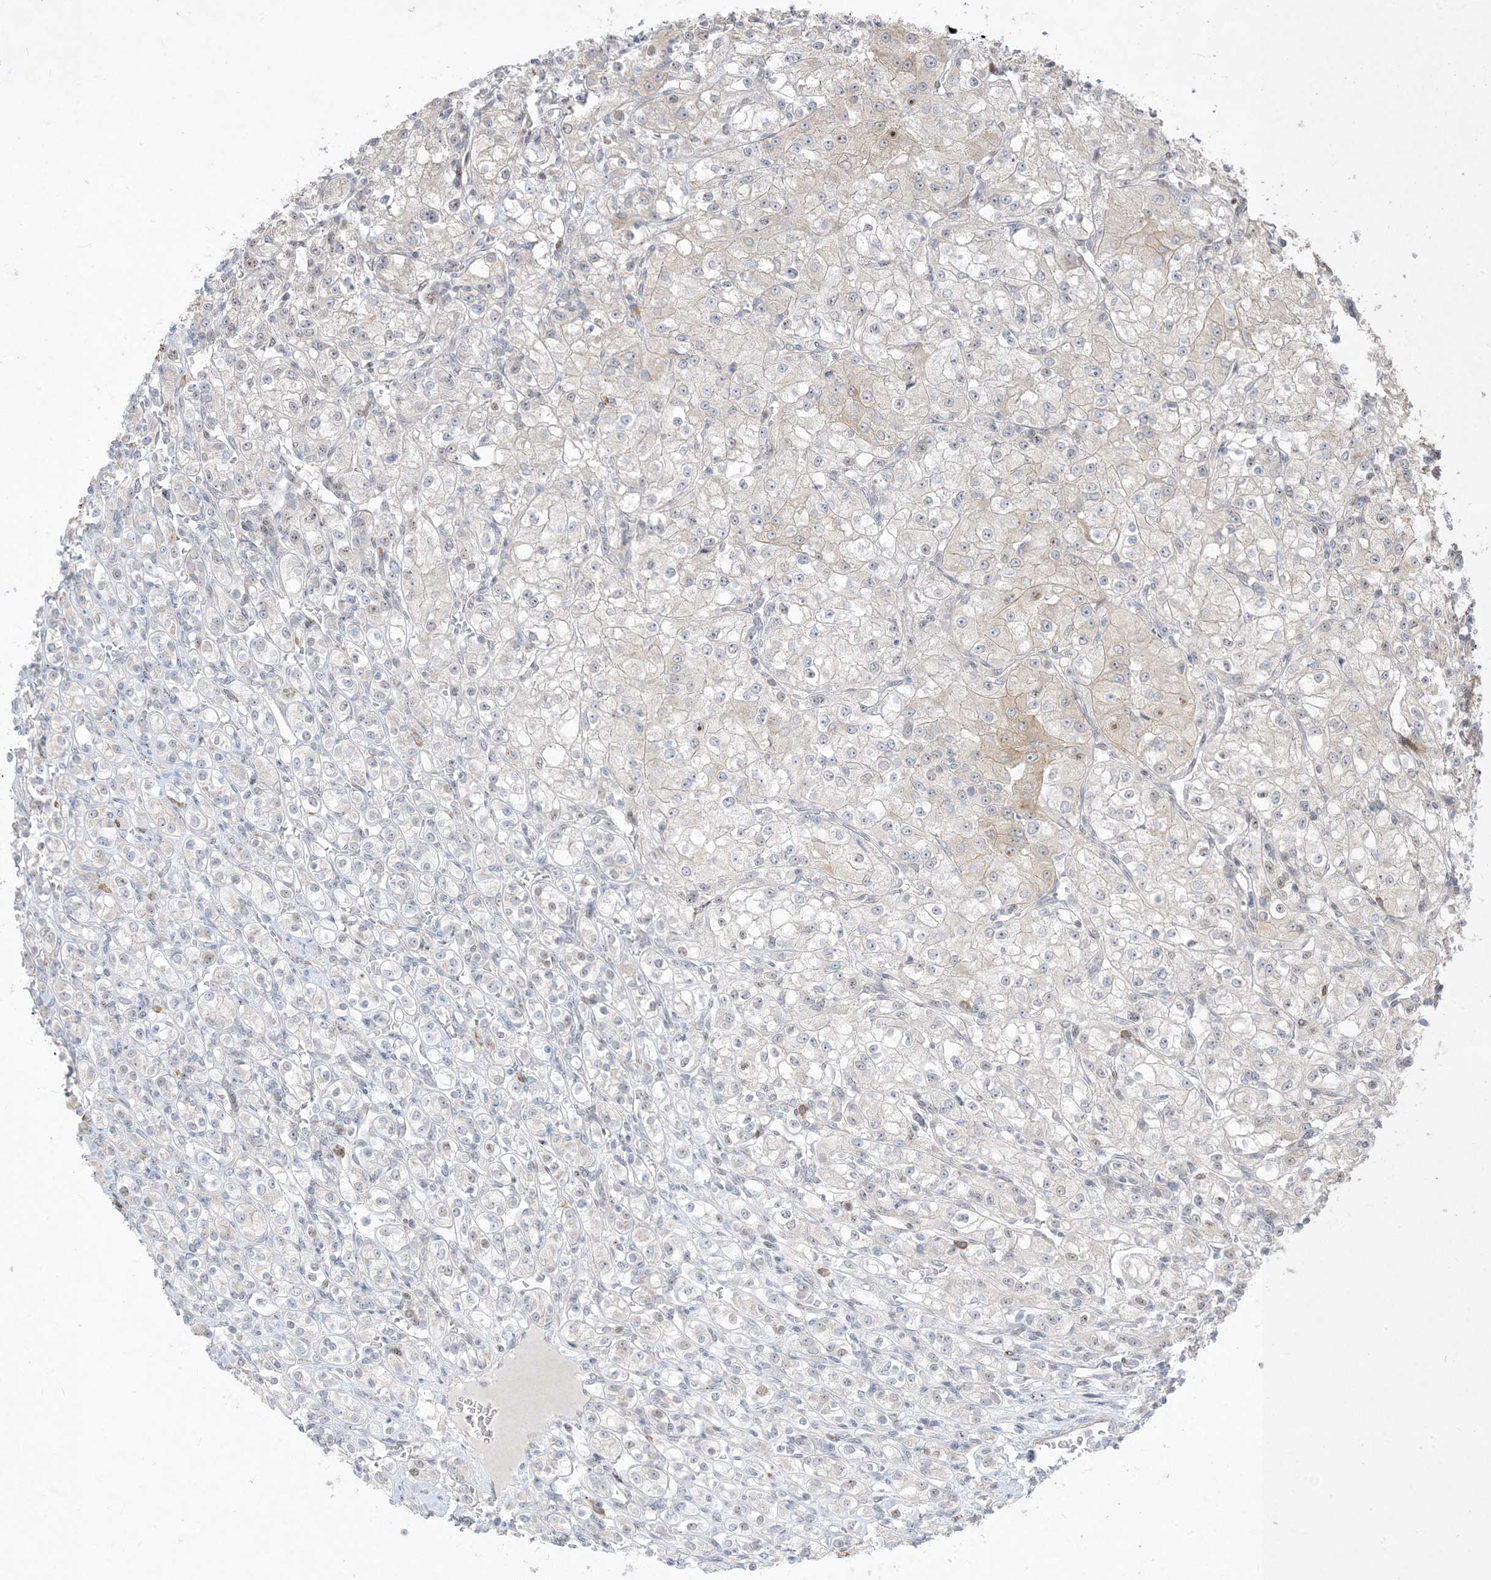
{"staining": {"intensity": "negative", "quantity": "none", "location": "none"}, "tissue": "renal cancer", "cell_type": "Tumor cells", "image_type": "cancer", "snomed": [{"axis": "morphology", "description": "Adenocarcinoma, NOS"}, {"axis": "topography", "description": "Kidney"}], "caption": "This is a histopathology image of immunohistochemistry (IHC) staining of adenocarcinoma (renal), which shows no staining in tumor cells.", "gene": "BHLHE40", "patient": {"sex": "male", "age": 77}}